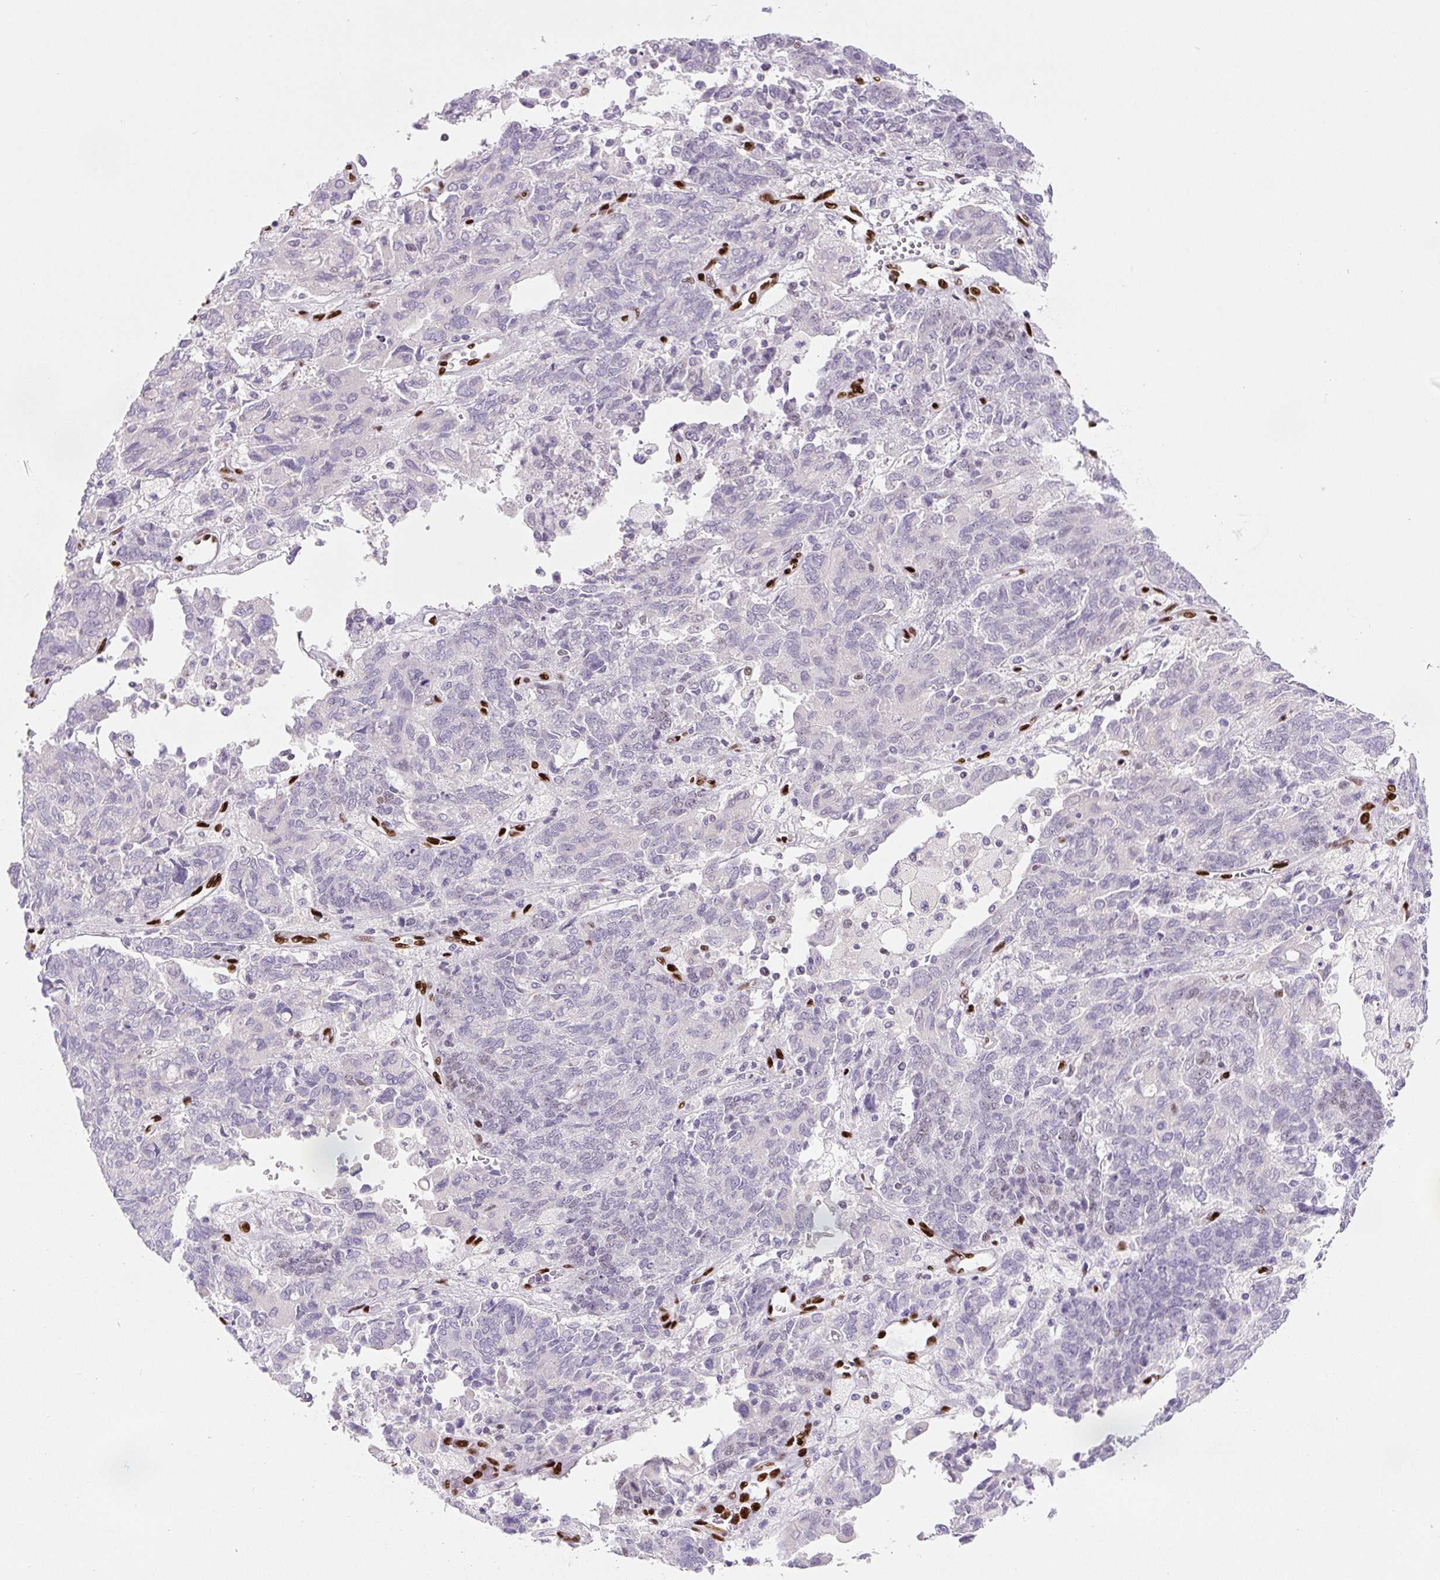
{"staining": {"intensity": "negative", "quantity": "none", "location": "none"}, "tissue": "endometrial cancer", "cell_type": "Tumor cells", "image_type": "cancer", "snomed": [{"axis": "morphology", "description": "Adenocarcinoma, NOS"}, {"axis": "topography", "description": "Endometrium"}], "caption": "Immunohistochemical staining of human endometrial cancer (adenocarcinoma) shows no significant positivity in tumor cells.", "gene": "ZEB1", "patient": {"sex": "female", "age": 80}}